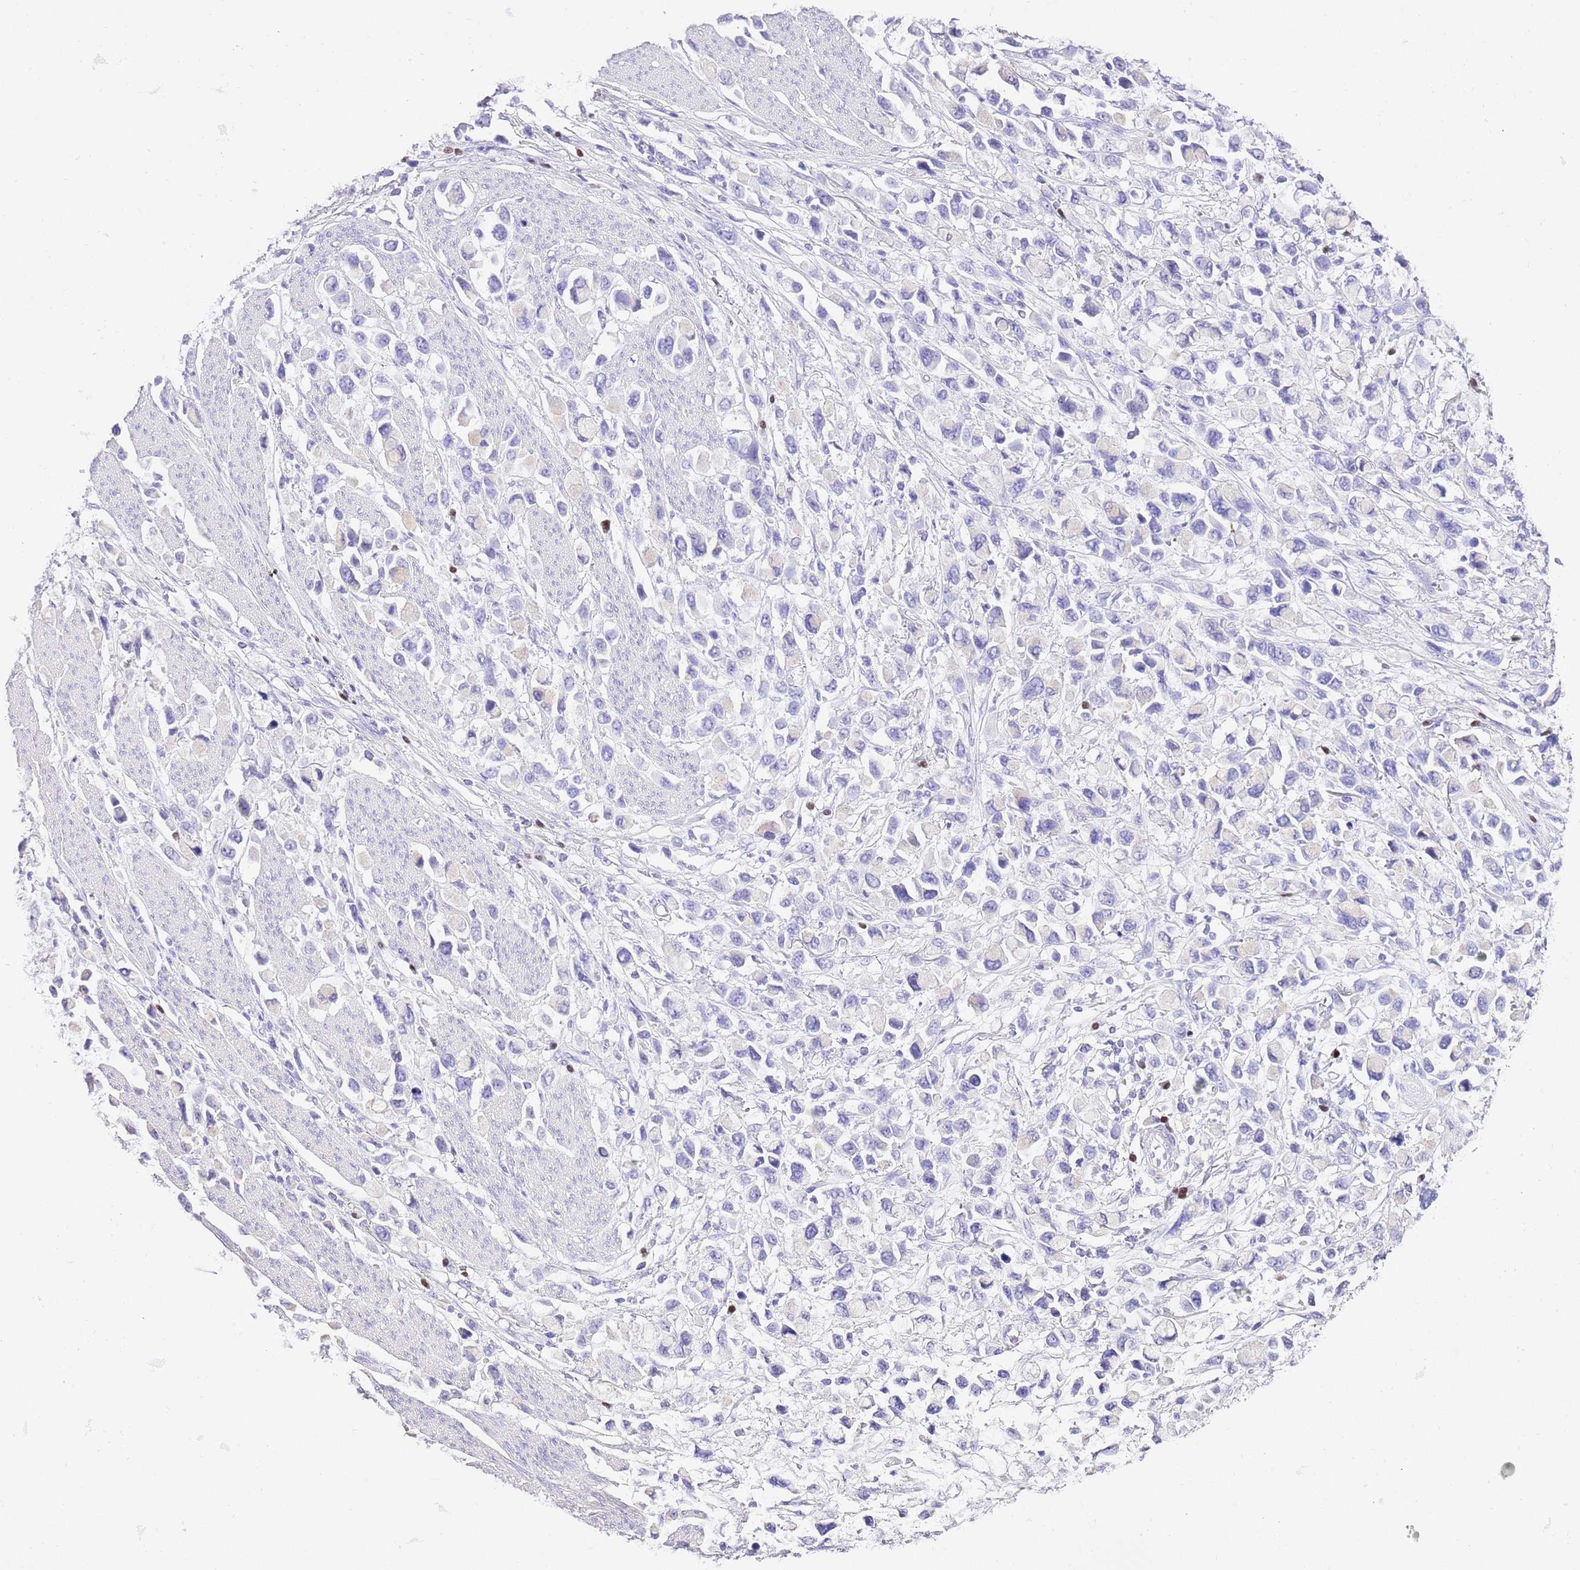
{"staining": {"intensity": "negative", "quantity": "none", "location": "none"}, "tissue": "stomach cancer", "cell_type": "Tumor cells", "image_type": "cancer", "snomed": [{"axis": "morphology", "description": "Adenocarcinoma, NOS"}, {"axis": "topography", "description": "Stomach"}], "caption": "High power microscopy micrograph of an immunohistochemistry image of stomach cancer, revealing no significant positivity in tumor cells.", "gene": "BHLHA15", "patient": {"sex": "female", "age": 81}}